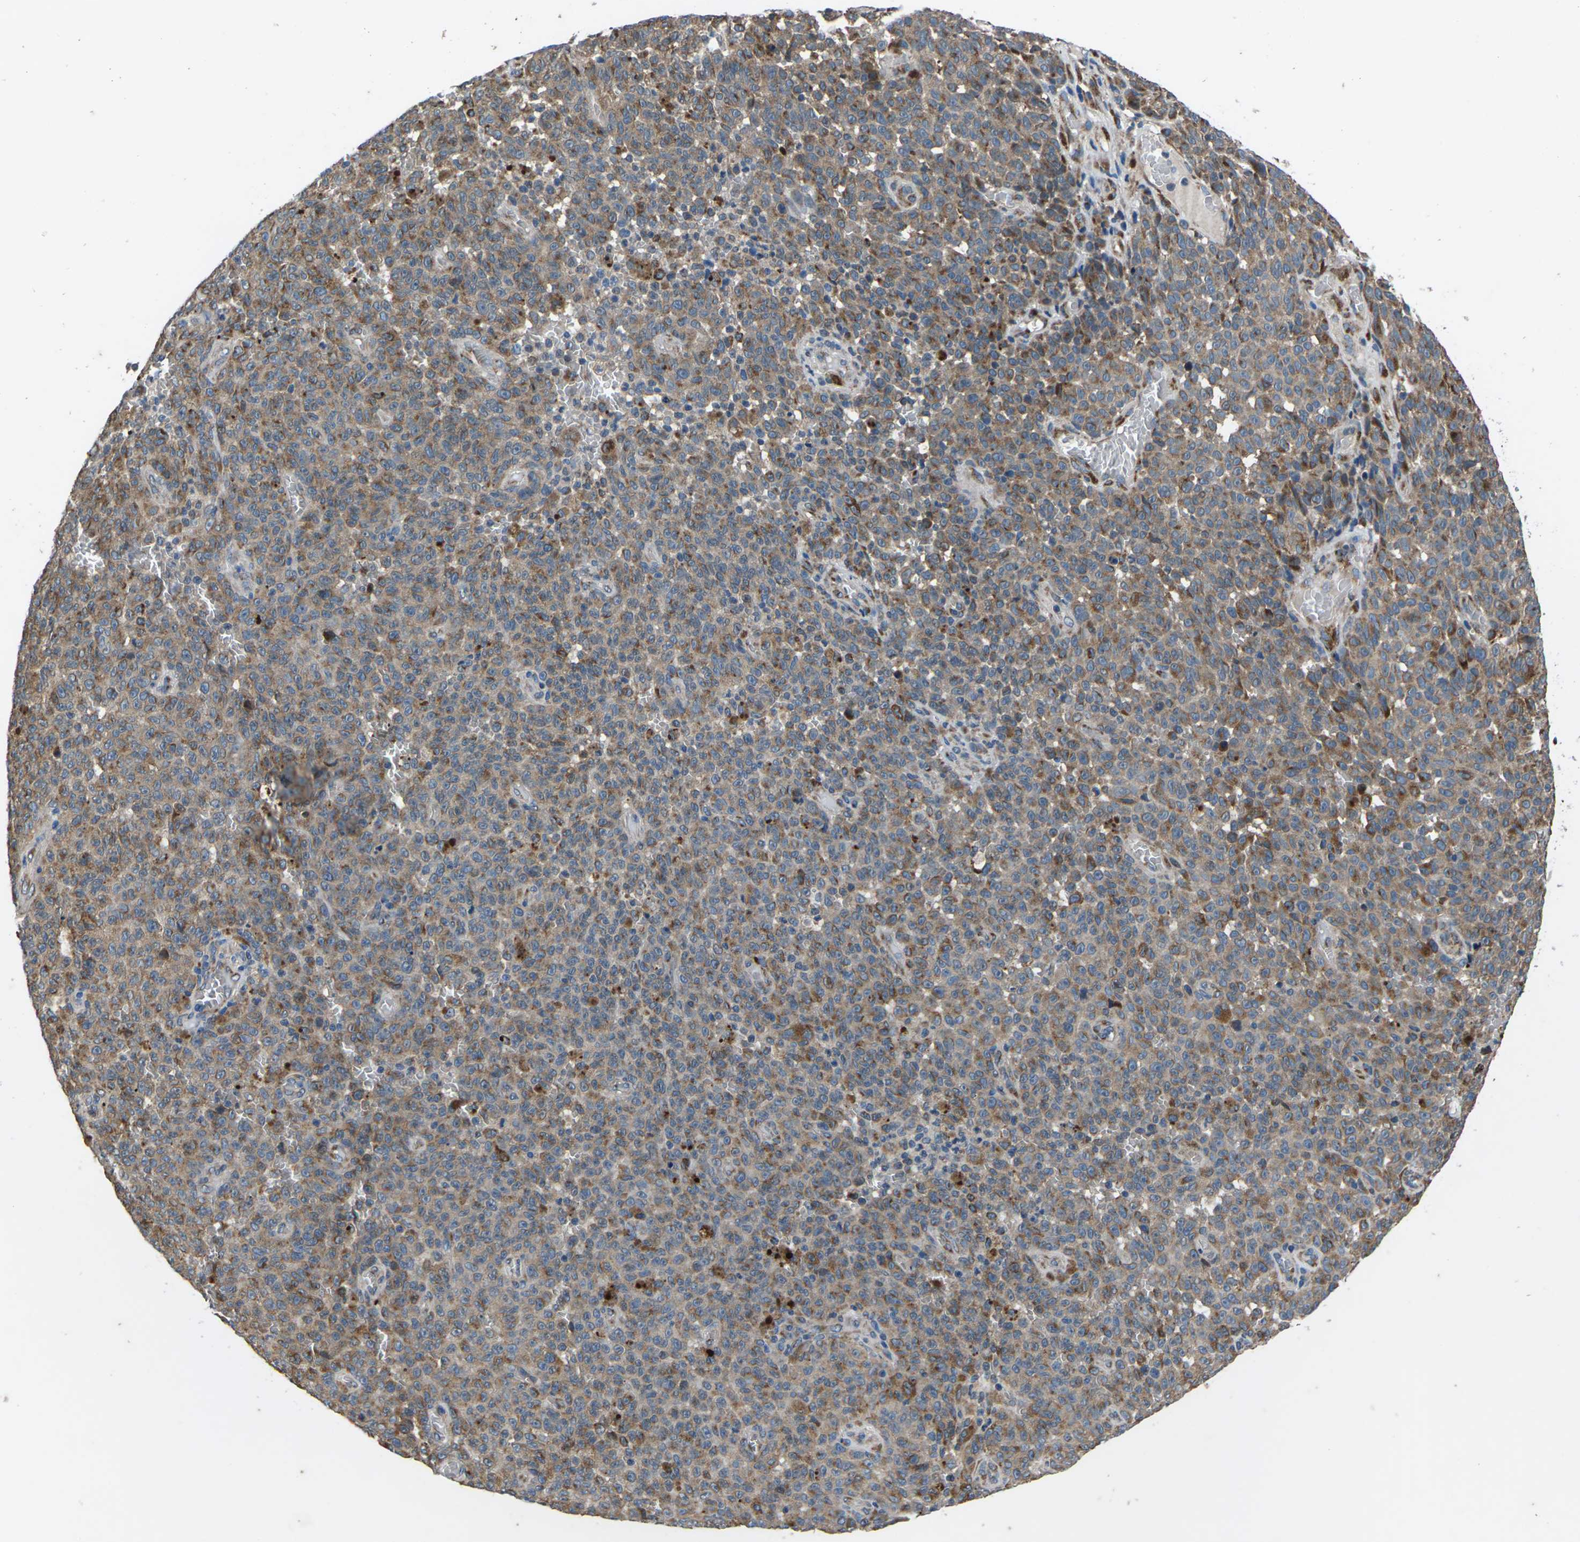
{"staining": {"intensity": "moderate", "quantity": ">75%", "location": "cytoplasmic/membranous"}, "tissue": "melanoma", "cell_type": "Tumor cells", "image_type": "cancer", "snomed": [{"axis": "morphology", "description": "Malignant melanoma, NOS"}, {"axis": "topography", "description": "Skin"}], "caption": "Malignant melanoma was stained to show a protein in brown. There is medium levels of moderate cytoplasmic/membranous positivity in about >75% of tumor cells.", "gene": "GABRP", "patient": {"sex": "female", "age": 82}}